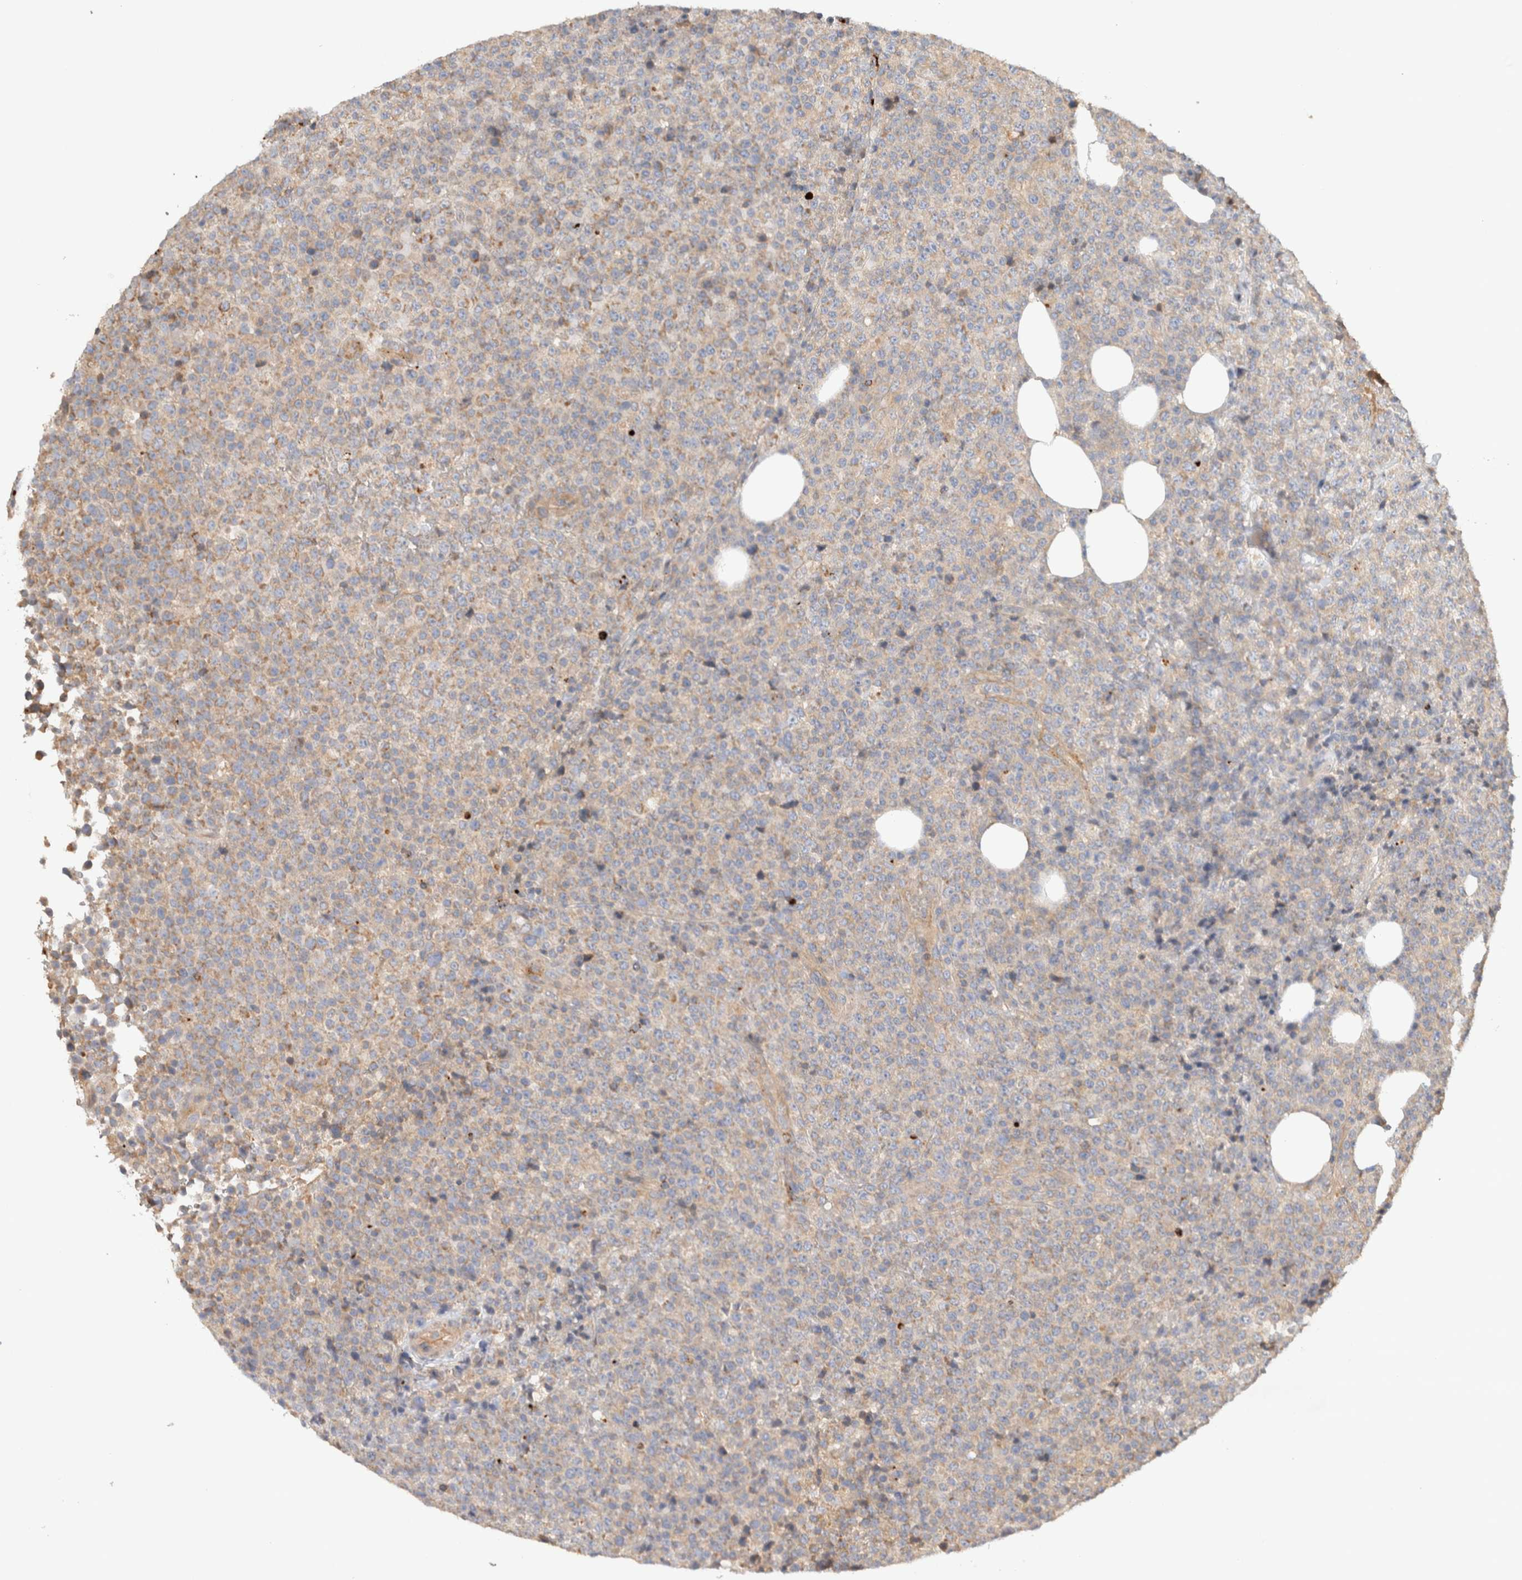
{"staining": {"intensity": "weak", "quantity": "<25%", "location": "cytoplasmic/membranous"}, "tissue": "lymphoma", "cell_type": "Tumor cells", "image_type": "cancer", "snomed": [{"axis": "morphology", "description": "Malignant lymphoma, non-Hodgkin's type, High grade"}, {"axis": "topography", "description": "Lymph node"}], "caption": "DAB immunohistochemical staining of human lymphoma exhibits no significant positivity in tumor cells. (Stains: DAB immunohistochemistry with hematoxylin counter stain, Microscopy: brightfield microscopy at high magnification).", "gene": "B3GNTL1", "patient": {"sex": "male", "age": 13}}